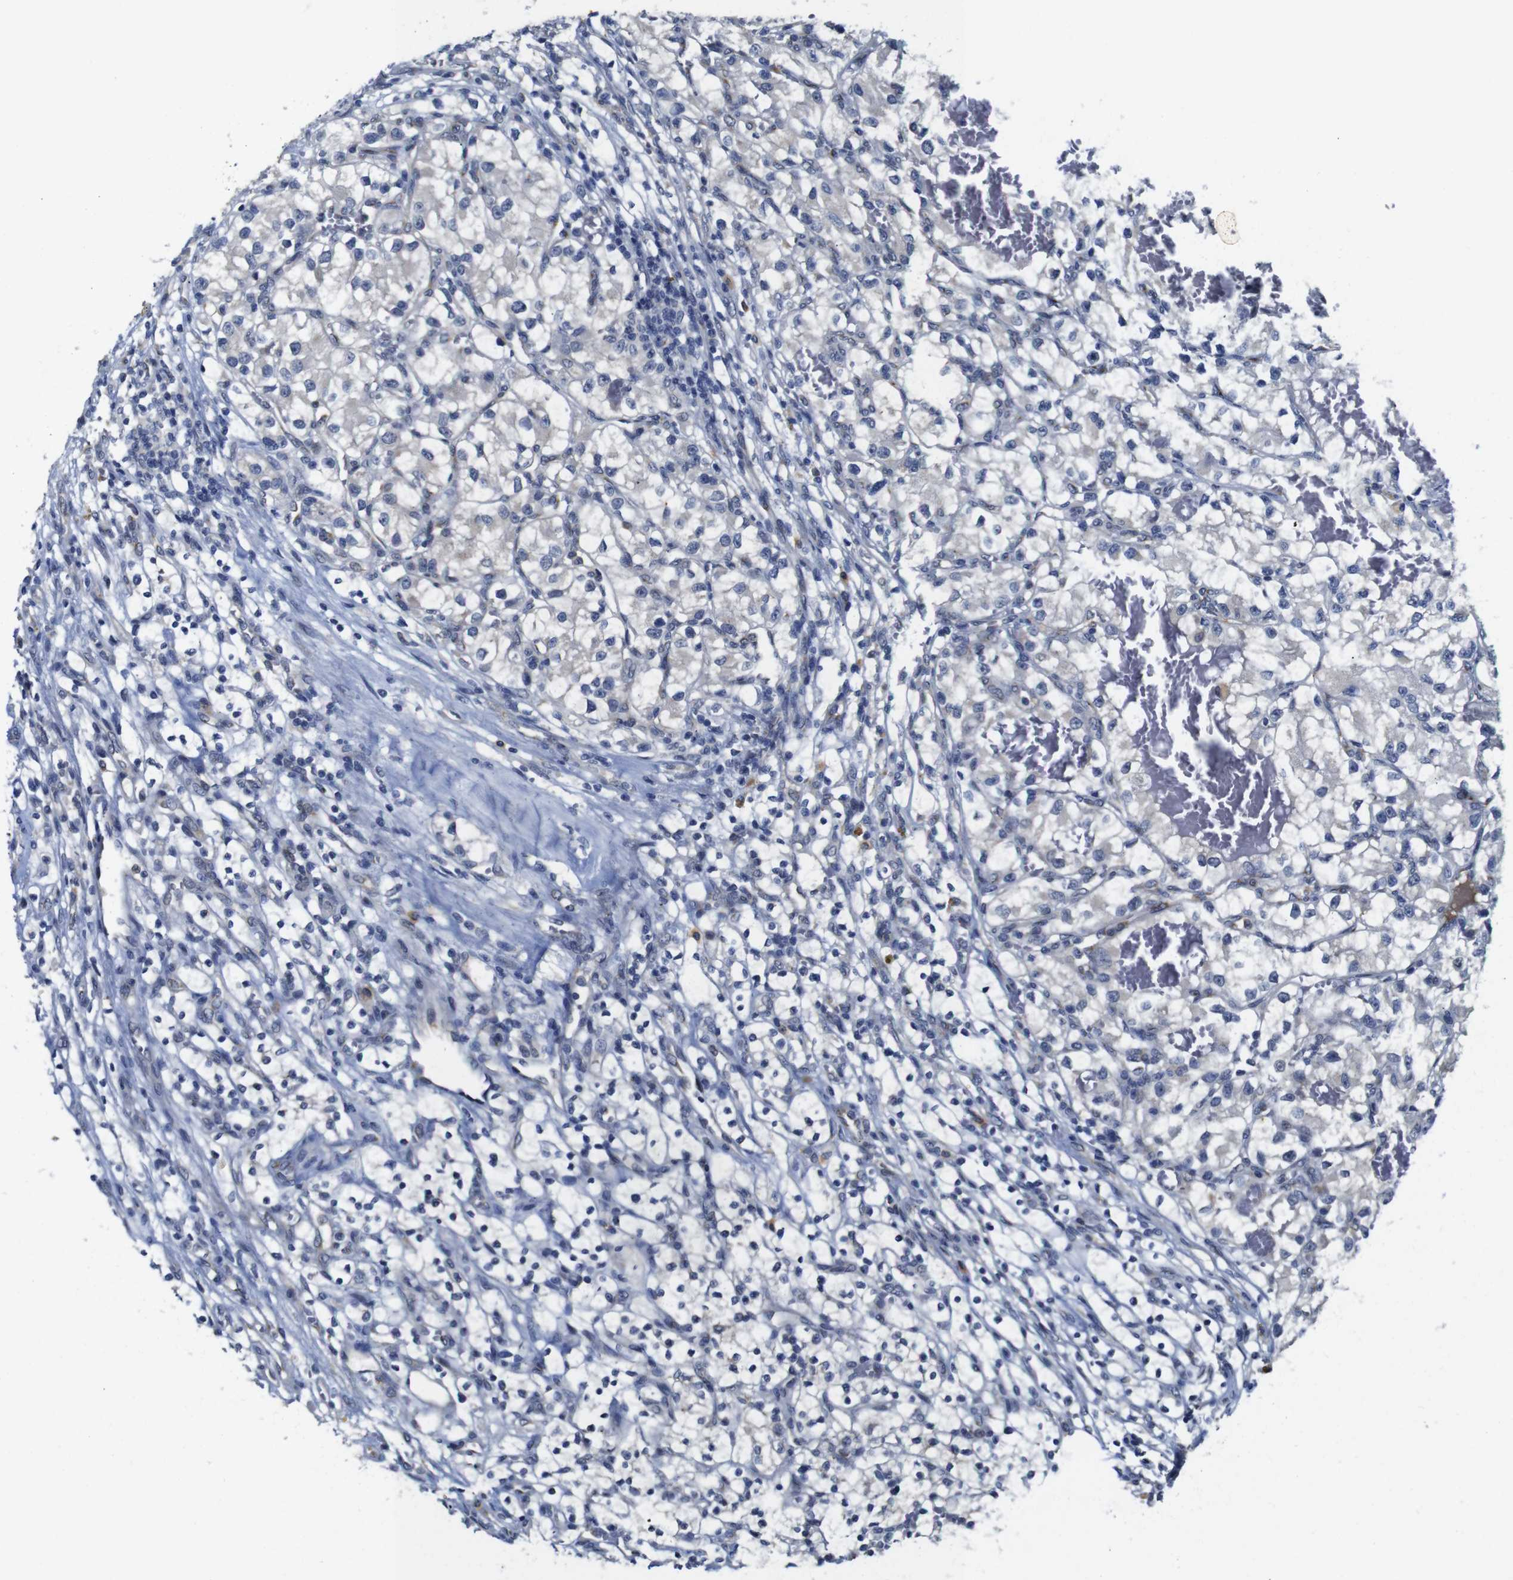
{"staining": {"intensity": "negative", "quantity": "none", "location": "none"}, "tissue": "renal cancer", "cell_type": "Tumor cells", "image_type": "cancer", "snomed": [{"axis": "morphology", "description": "Adenocarcinoma, NOS"}, {"axis": "topography", "description": "Kidney"}], "caption": "Tumor cells are negative for brown protein staining in renal cancer.", "gene": "FURIN", "patient": {"sex": "female", "age": 57}}